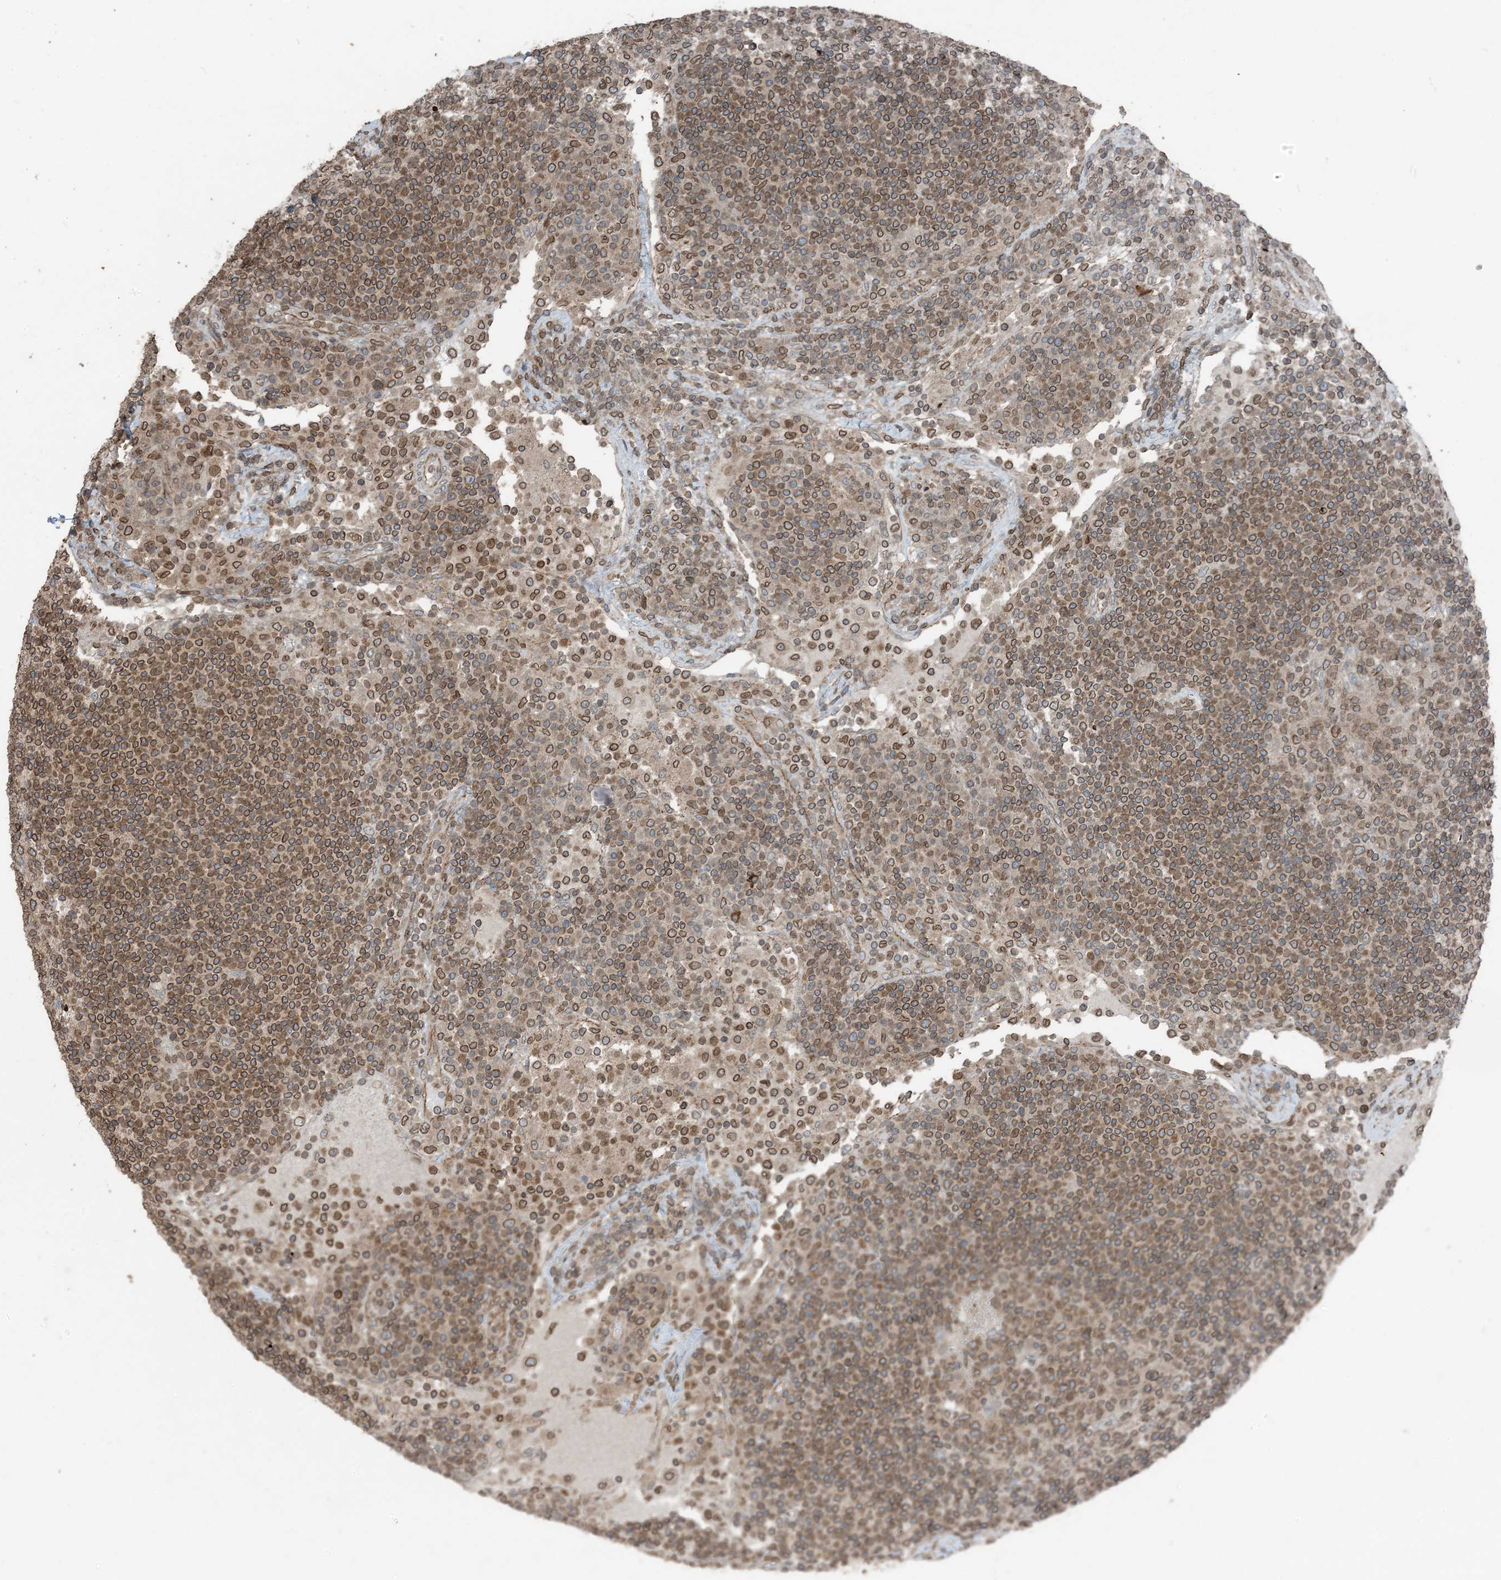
{"staining": {"intensity": "moderate", "quantity": "25%-75%", "location": "cytoplasmic/membranous,nuclear"}, "tissue": "lymph node", "cell_type": "Germinal center cells", "image_type": "normal", "snomed": [{"axis": "morphology", "description": "Normal tissue, NOS"}, {"axis": "topography", "description": "Lymph node"}], "caption": "Moderate cytoplasmic/membranous,nuclear positivity for a protein is present in about 25%-75% of germinal center cells of unremarkable lymph node using immunohistochemistry.", "gene": "ZFAND2B", "patient": {"sex": "female", "age": 53}}